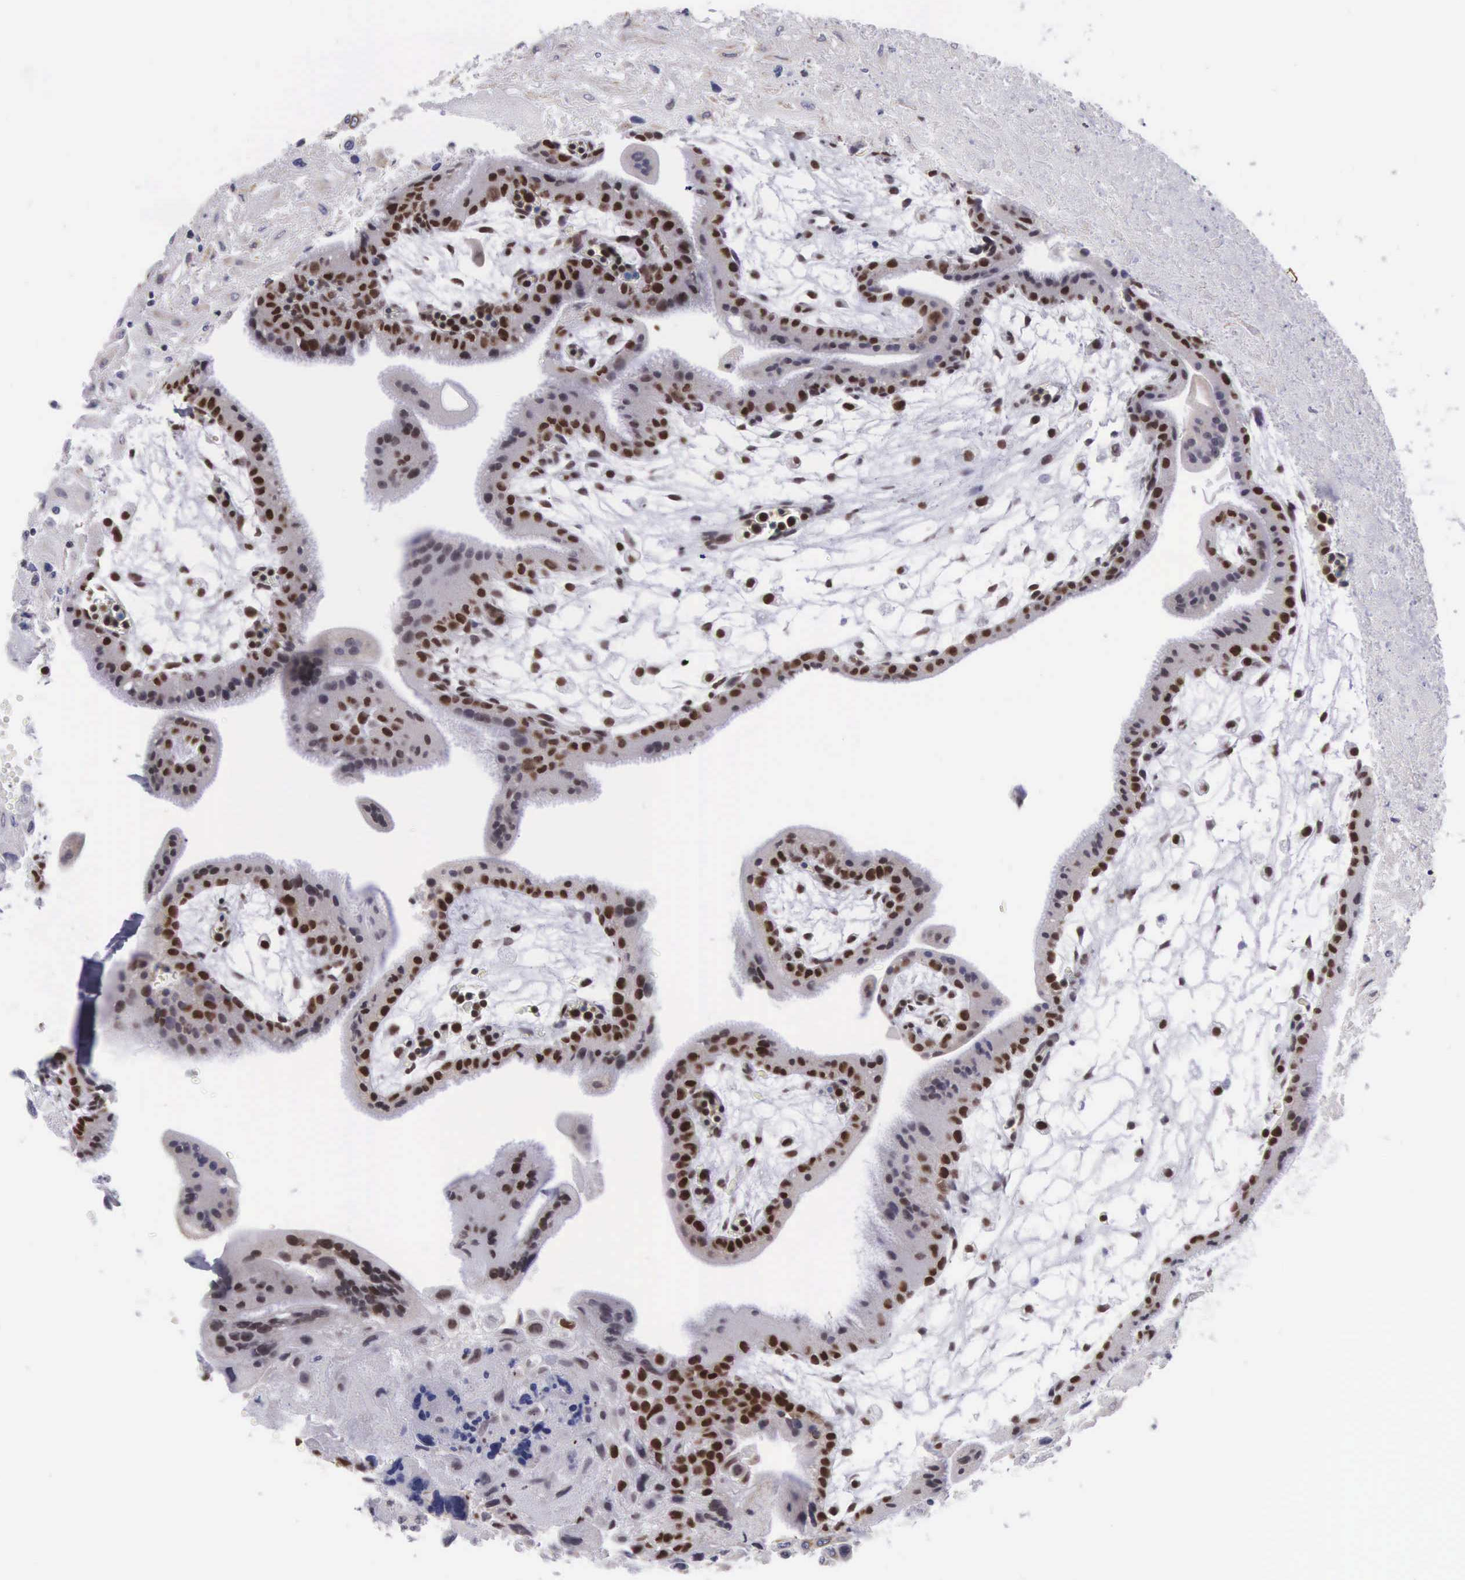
{"staining": {"intensity": "moderate", "quantity": "<25%", "location": "nuclear"}, "tissue": "placenta", "cell_type": "Decidual cells", "image_type": "normal", "snomed": [{"axis": "morphology", "description": "Normal tissue, NOS"}, {"axis": "topography", "description": "Placenta"}], "caption": "Immunohistochemistry (IHC) of normal human placenta reveals low levels of moderate nuclear positivity in about <25% of decidual cells.", "gene": "VRK1", "patient": {"sex": "female", "age": 35}}